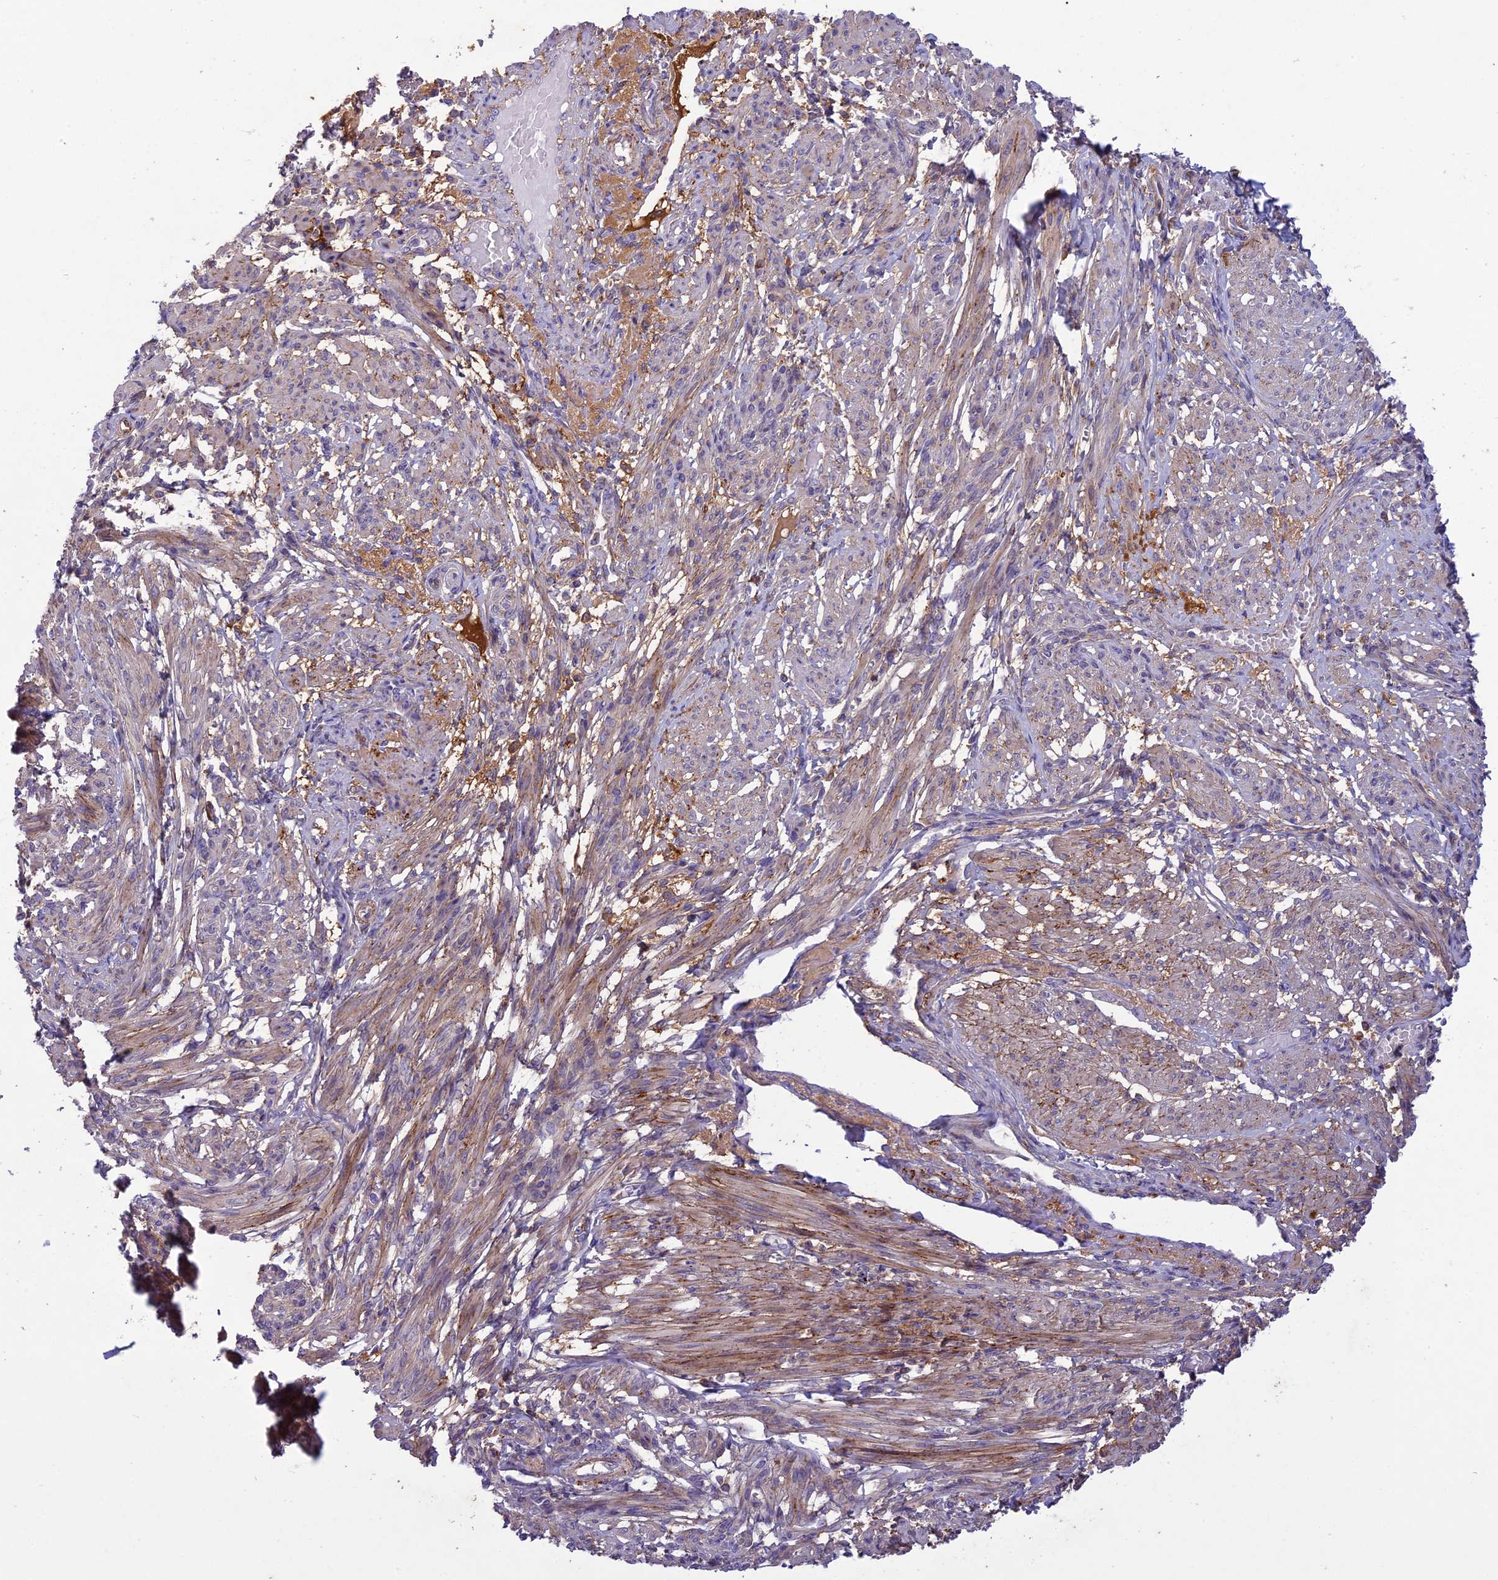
{"staining": {"intensity": "moderate", "quantity": "25%-75%", "location": "cytoplasmic/membranous"}, "tissue": "smooth muscle", "cell_type": "Smooth muscle cells", "image_type": "normal", "snomed": [{"axis": "morphology", "description": "Normal tissue, NOS"}, {"axis": "topography", "description": "Smooth muscle"}], "caption": "A histopathology image of human smooth muscle stained for a protein displays moderate cytoplasmic/membranous brown staining in smooth muscle cells. (brown staining indicates protein expression, while blue staining denotes nuclei).", "gene": "ADO", "patient": {"sex": "female", "age": 39}}